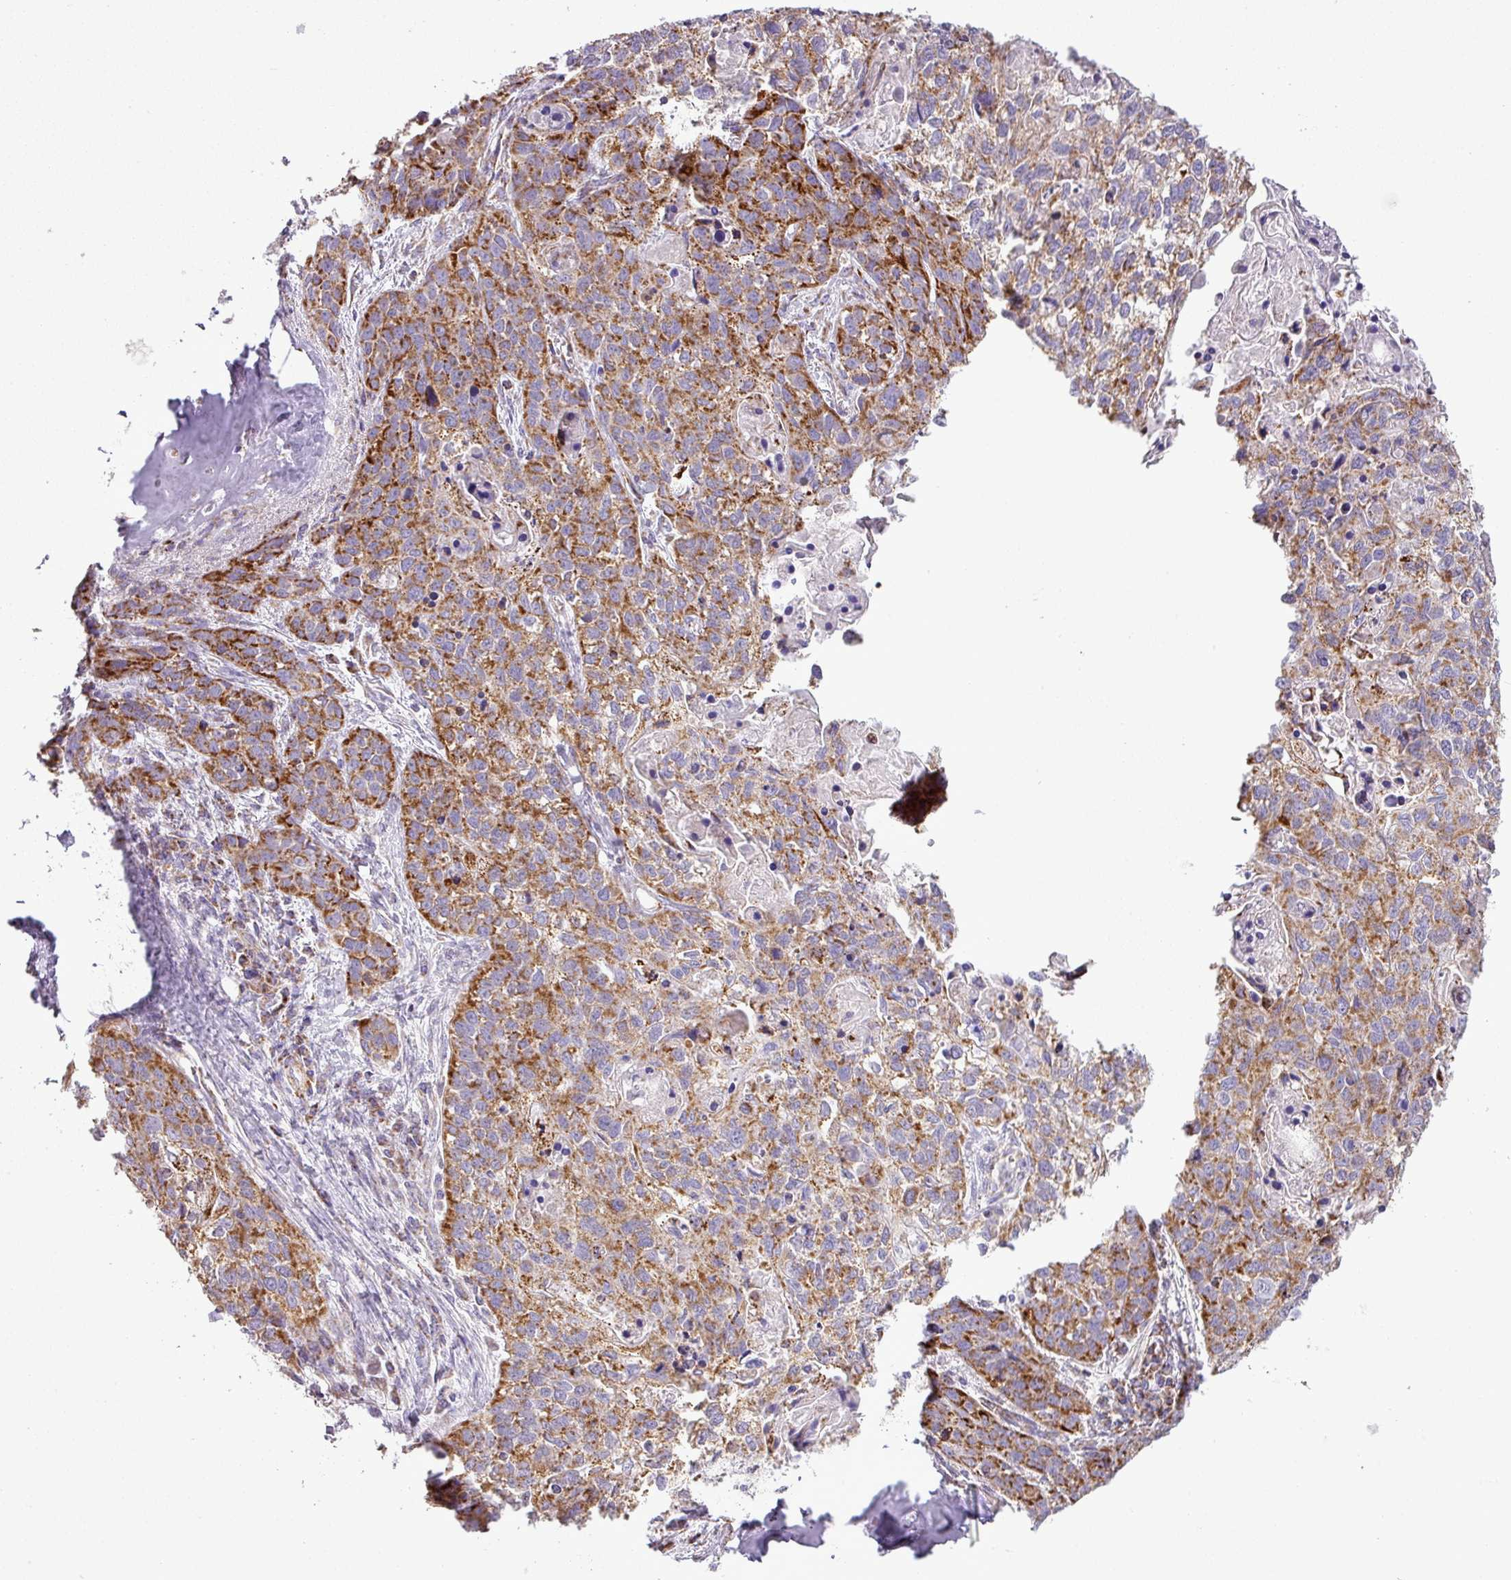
{"staining": {"intensity": "strong", "quantity": ">75%", "location": "cytoplasmic/membranous"}, "tissue": "lung cancer", "cell_type": "Tumor cells", "image_type": "cancer", "snomed": [{"axis": "morphology", "description": "Squamous cell carcinoma, NOS"}, {"axis": "topography", "description": "Lung"}], "caption": "Tumor cells exhibit high levels of strong cytoplasmic/membranous positivity in approximately >75% of cells in human squamous cell carcinoma (lung).", "gene": "ZNF81", "patient": {"sex": "male", "age": 74}}